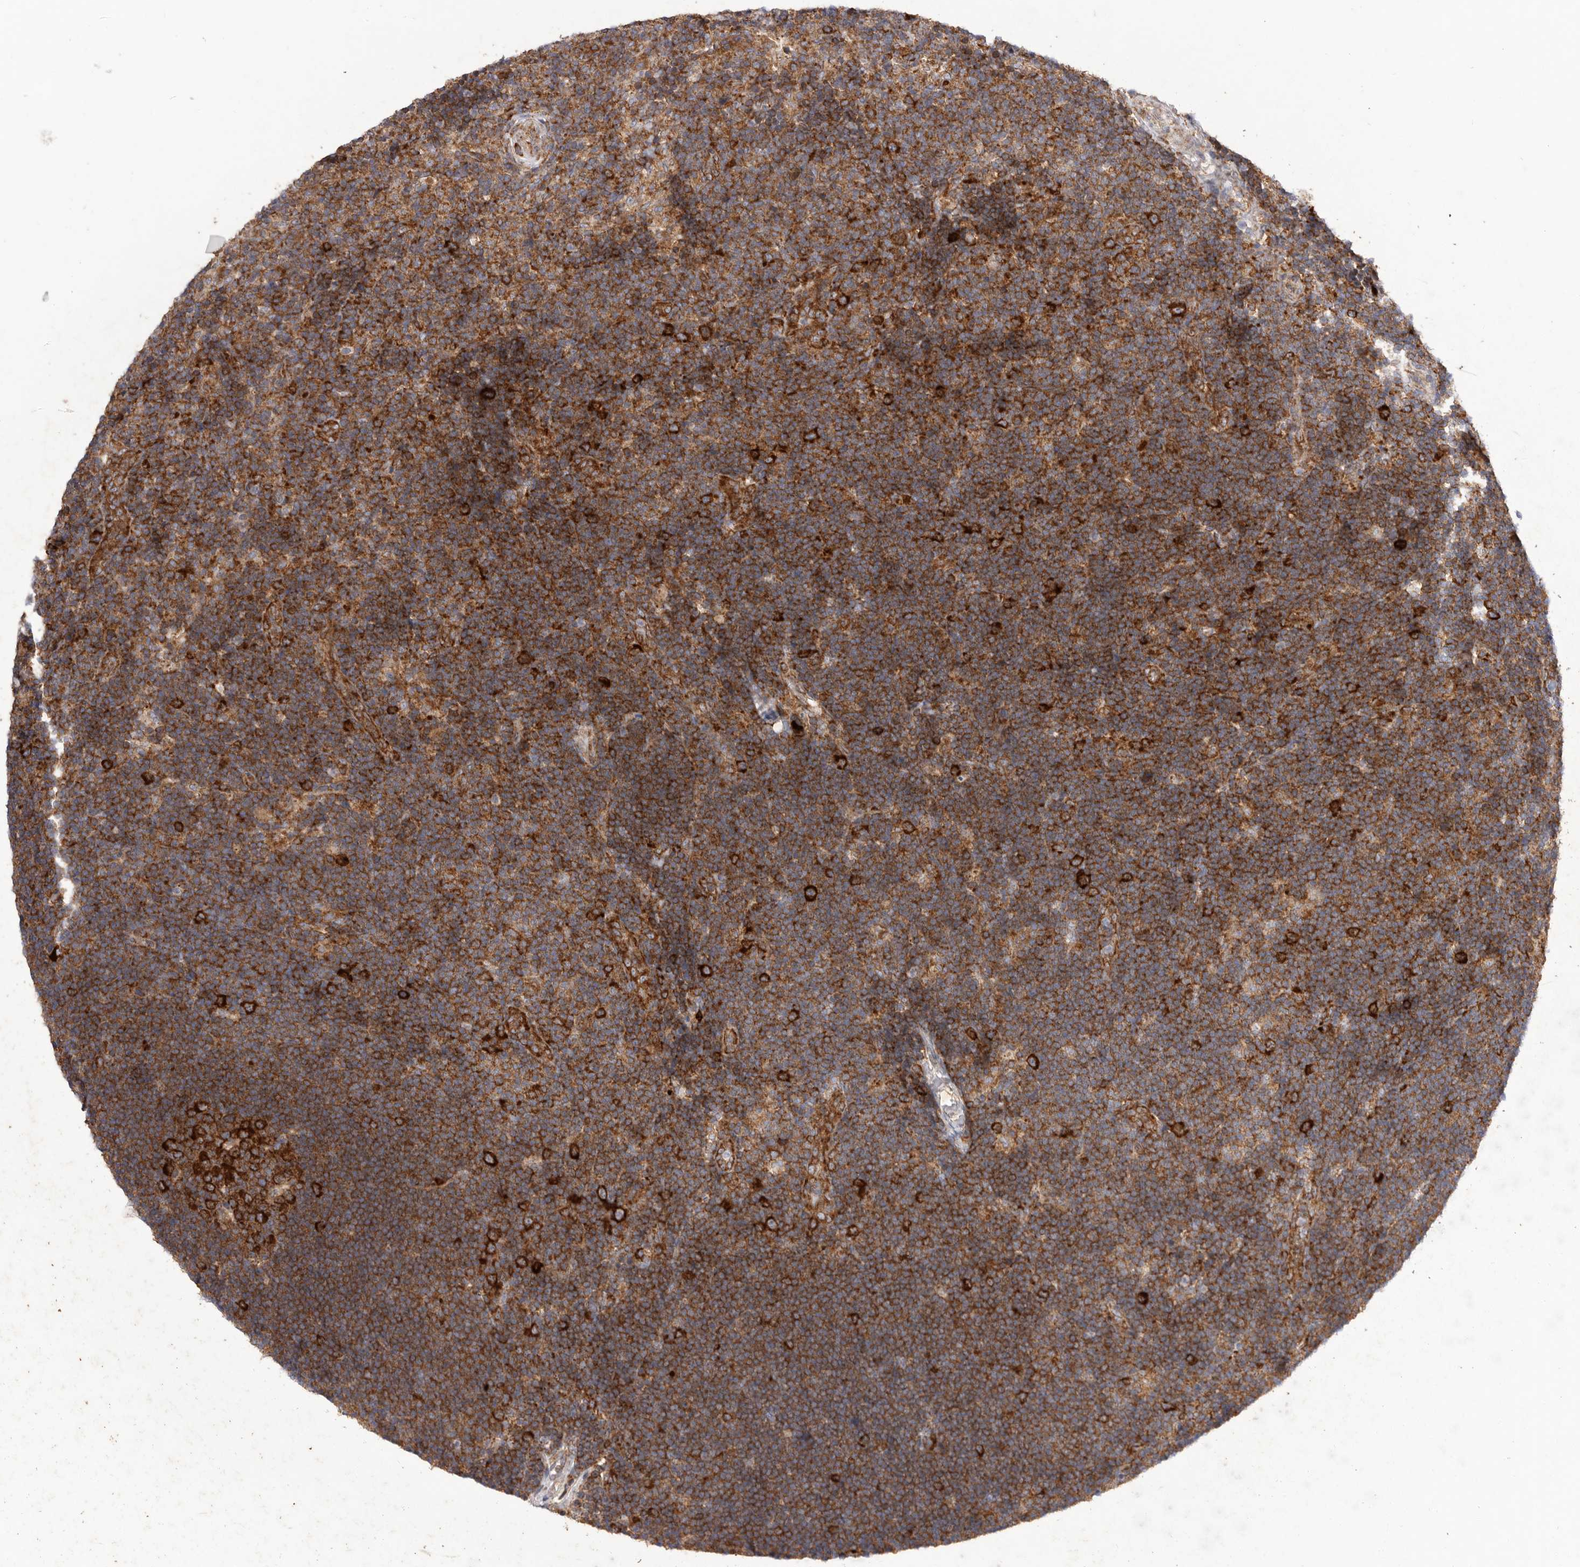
{"staining": {"intensity": "strong", "quantity": ">75%", "location": "cytoplasmic/membranous"}, "tissue": "lymph node", "cell_type": "Germinal center cells", "image_type": "normal", "snomed": [{"axis": "morphology", "description": "Normal tissue, NOS"}, {"axis": "topography", "description": "Lymph node"}], "caption": "This is an image of immunohistochemistry (IHC) staining of unremarkable lymph node, which shows strong positivity in the cytoplasmic/membranous of germinal center cells.", "gene": "SERBP1", "patient": {"sex": "female", "age": 22}}